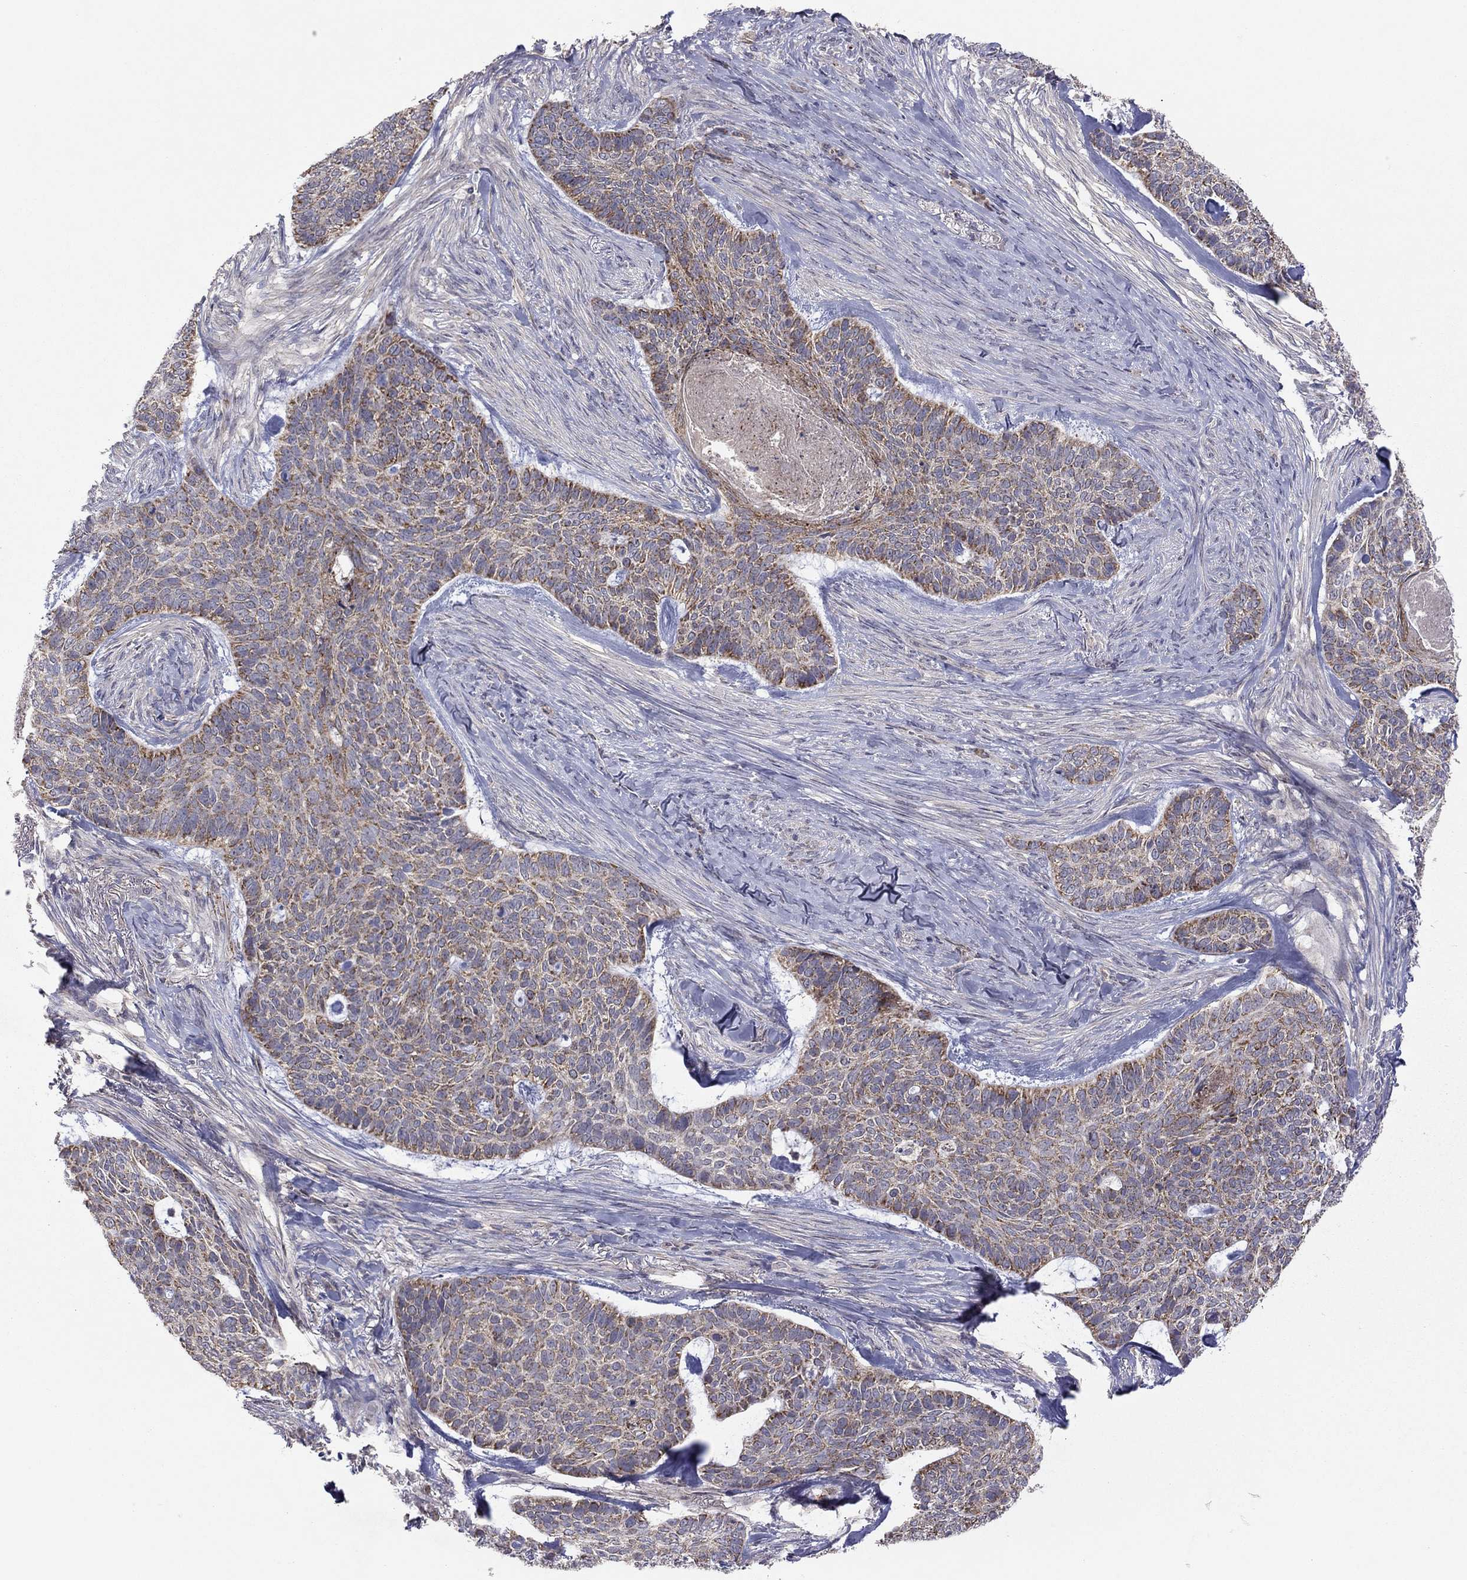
{"staining": {"intensity": "moderate", "quantity": "25%-75%", "location": "cytoplasmic/membranous"}, "tissue": "skin cancer", "cell_type": "Tumor cells", "image_type": "cancer", "snomed": [{"axis": "morphology", "description": "Basal cell carcinoma"}, {"axis": "topography", "description": "Skin"}], "caption": "An image showing moderate cytoplasmic/membranous positivity in about 25%-75% of tumor cells in skin cancer, as visualized by brown immunohistochemical staining.", "gene": "CRACDL", "patient": {"sex": "female", "age": 69}}